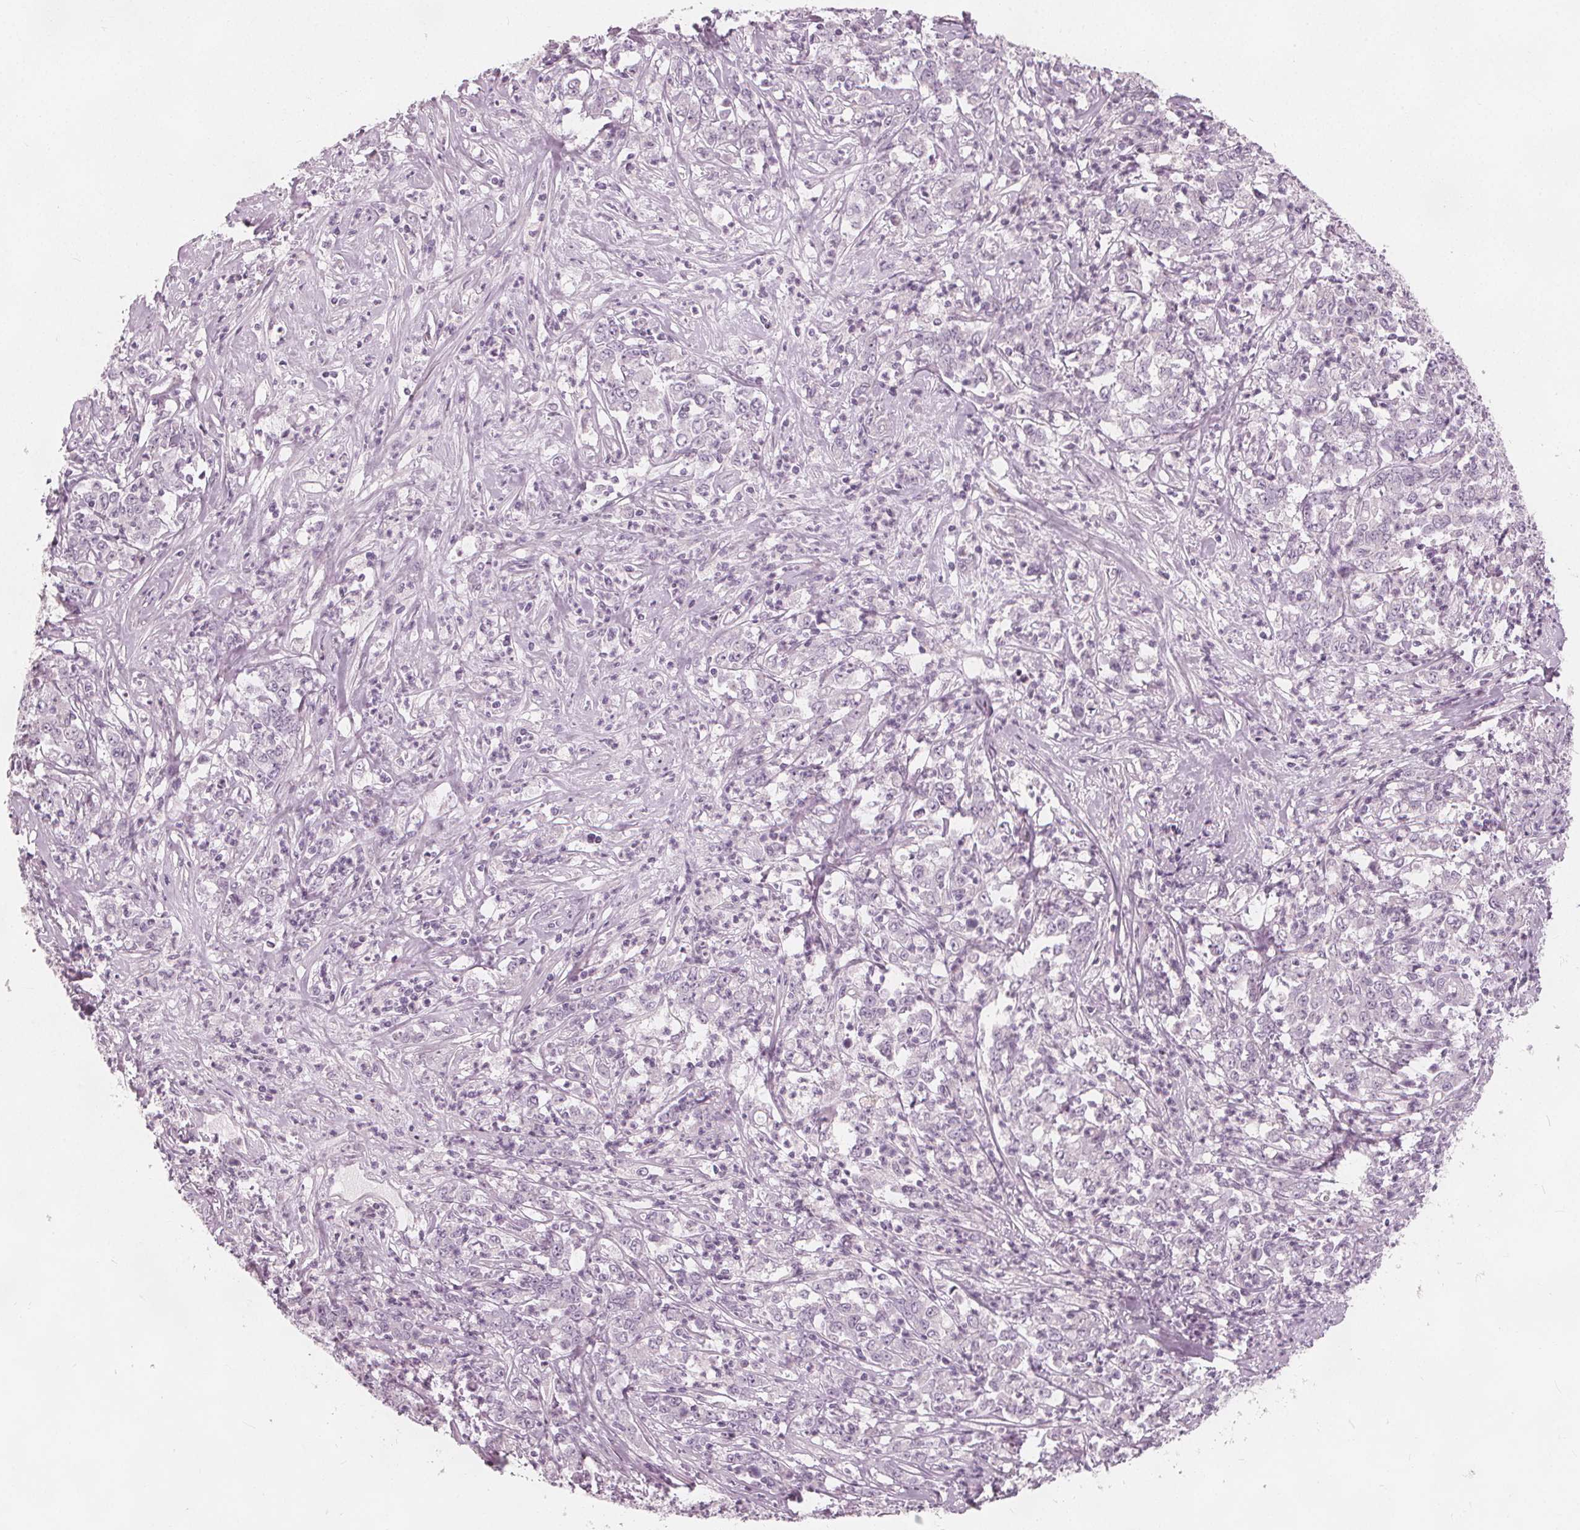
{"staining": {"intensity": "negative", "quantity": "none", "location": "none"}, "tissue": "stomach cancer", "cell_type": "Tumor cells", "image_type": "cancer", "snomed": [{"axis": "morphology", "description": "Adenocarcinoma, NOS"}, {"axis": "topography", "description": "Stomach, lower"}], "caption": "A high-resolution image shows immunohistochemistry (IHC) staining of stomach cancer (adenocarcinoma), which demonstrates no significant staining in tumor cells.", "gene": "BRSK1", "patient": {"sex": "female", "age": 71}}